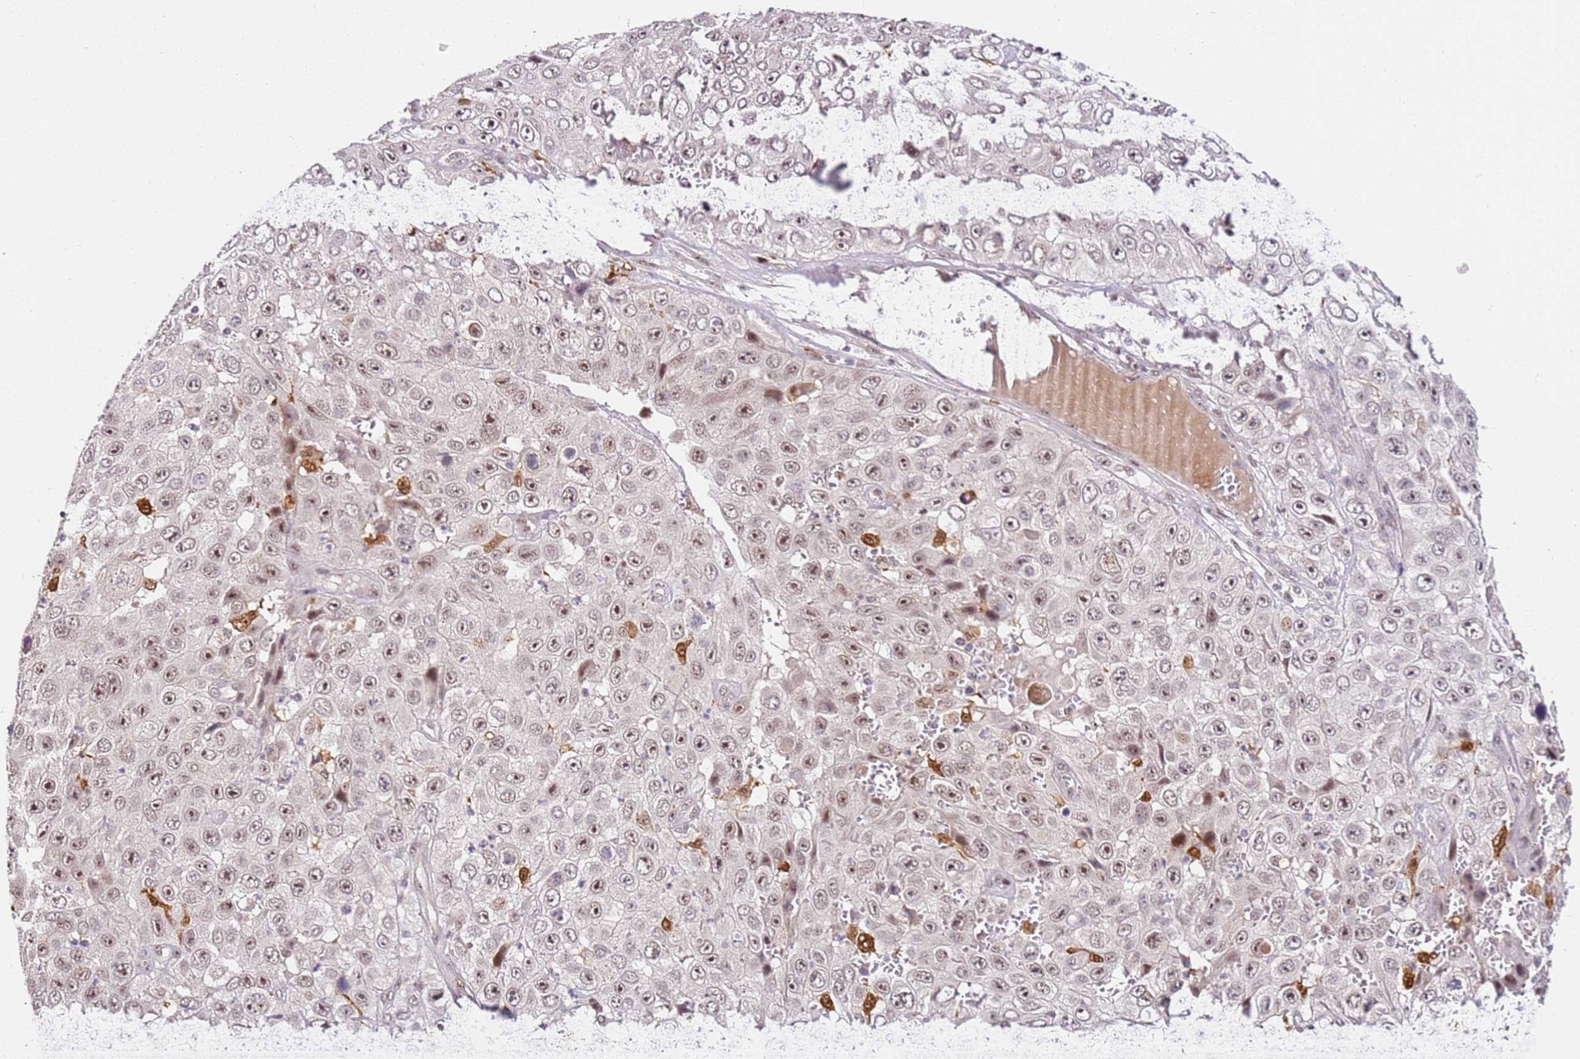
{"staining": {"intensity": "moderate", "quantity": "25%-75%", "location": "nuclear"}, "tissue": "skin cancer", "cell_type": "Tumor cells", "image_type": "cancer", "snomed": [{"axis": "morphology", "description": "Squamous cell carcinoma, NOS"}, {"axis": "topography", "description": "Skin"}], "caption": "IHC image of human skin squamous cell carcinoma stained for a protein (brown), which shows medium levels of moderate nuclear expression in approximately 25%-75% of tumor cells.", "gene": "LGALSL", "patient": {"sex": "male", "age": 82}}